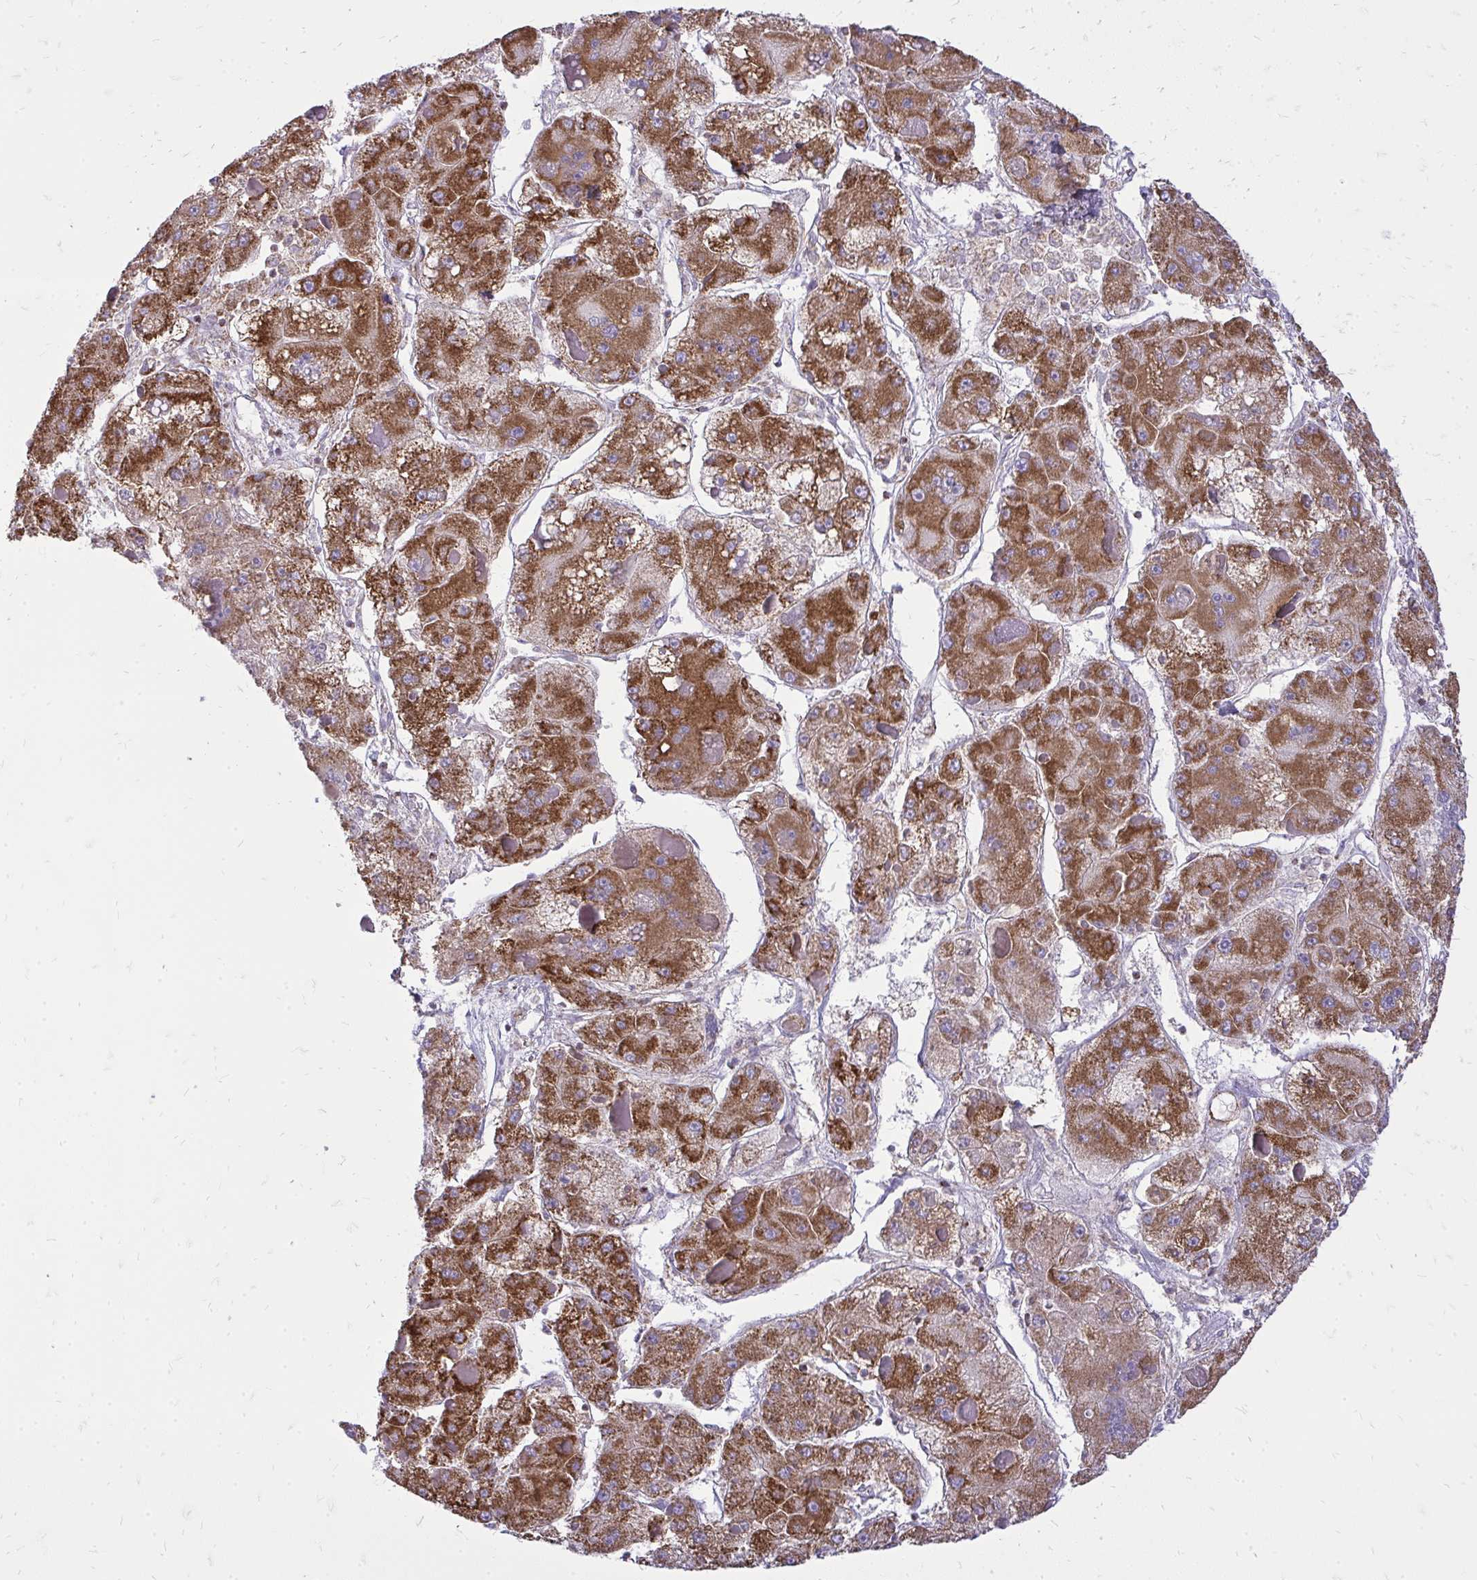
{"staining": {"intensity": "strong", "quantity": ">75%", "location": "cytoplasmic/membranous"}, "tissue": "liver cancer", "cell_type": "Tumor cells", "image_type": "cancer", "snomed": [{"axis": "morphology", "description": "Carcinoma, Hepatocellular, NOS"}, {"axis": "topography", "description": "Liver"}], "caption": "A micrograph showing strong cytoplasmic/membranous expression in approximately >75% of tumor cells in liver cancer (hepatocellular carcinoma), as visualized by brown immunohistochemical staining.", "gene": "SPTBN2", "patient": {"sex": "female", "age": 73}}